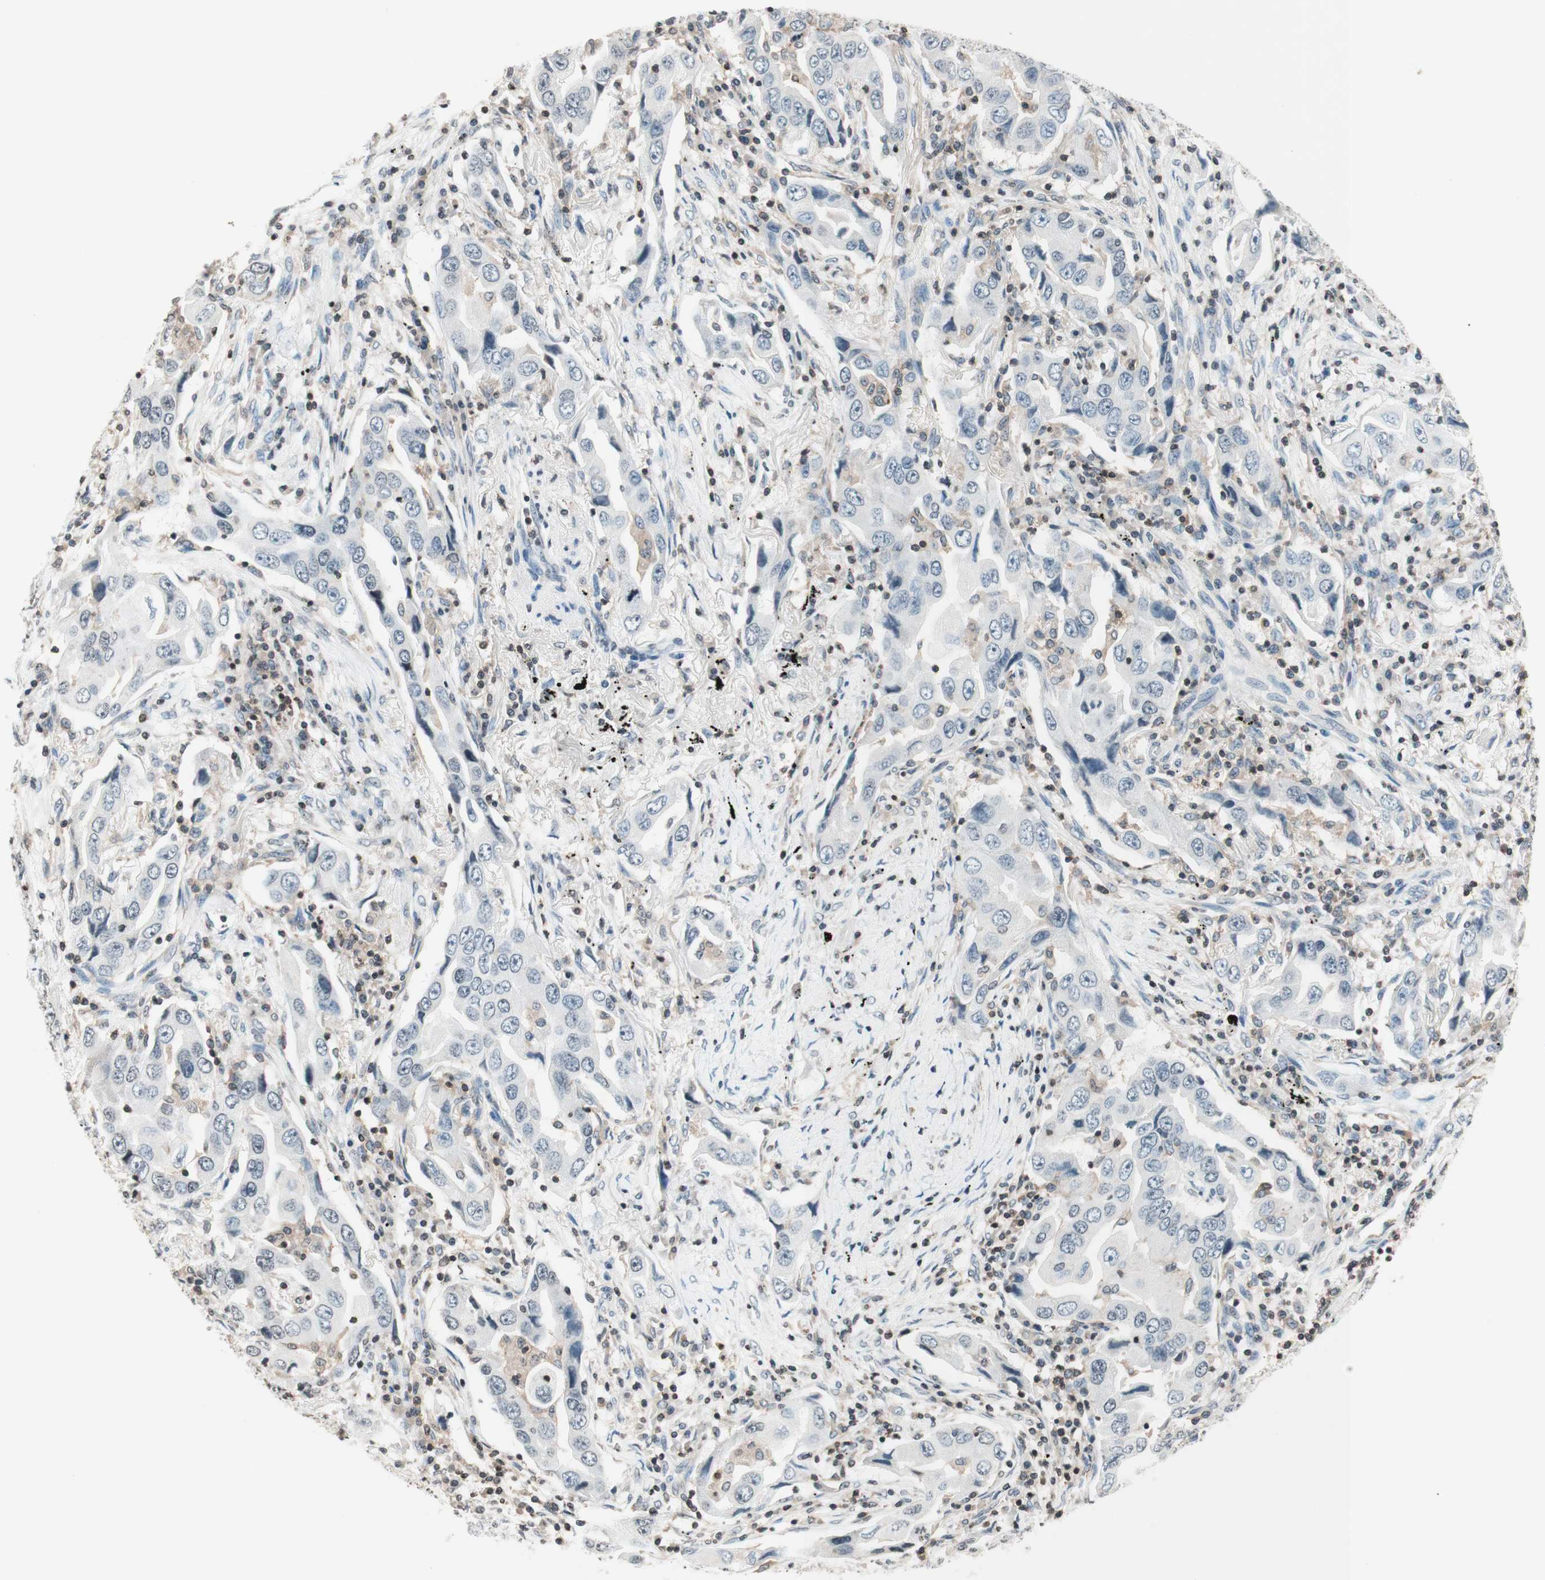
{"staining": {"intensity": "negative", "quantity": "none", "location": "none"}, "tissue": "lung cancer", "cell_type": "Tumor cells", "image_type": "cancer", "snomed": [{"axis": "morphology", "description": "Adenocarcinoma, NOS"}, {"axis": "topography", "description": "Lung"}], "caption": "Tumor cells show no significant positivity in lung cancer (adenocarcinoma).", "gene": "WIPF1", "patient": {"sex": "female", "age": 65}}